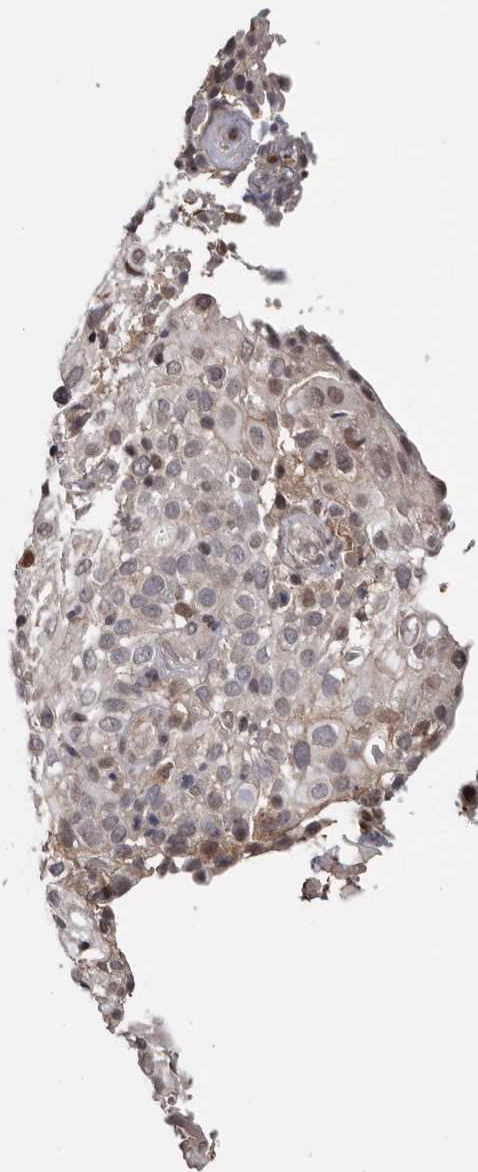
{"staining": {"intensity": "weak", "quantity": "<25%", "location": "cytoplasmic/membranous,nuclear"}, "tissue": "cervical cancer", "cell_type": "Tumor cells", "image_type": "cancer", "snomed": [{"axis": "morphology", "description": "Squamous cell carcinoma, NOS"}, {"axis": "topography", "description": "Cervix"}], "caption": "This micrograph is of cervical squamous cell carcinoma stained with IHC to label a protein in brown with the nuclei are counter-stained blue. There is no expression in tumor cells.", "gene": "MOGAT2", "patient": {"sex": "female", "age": 74}}